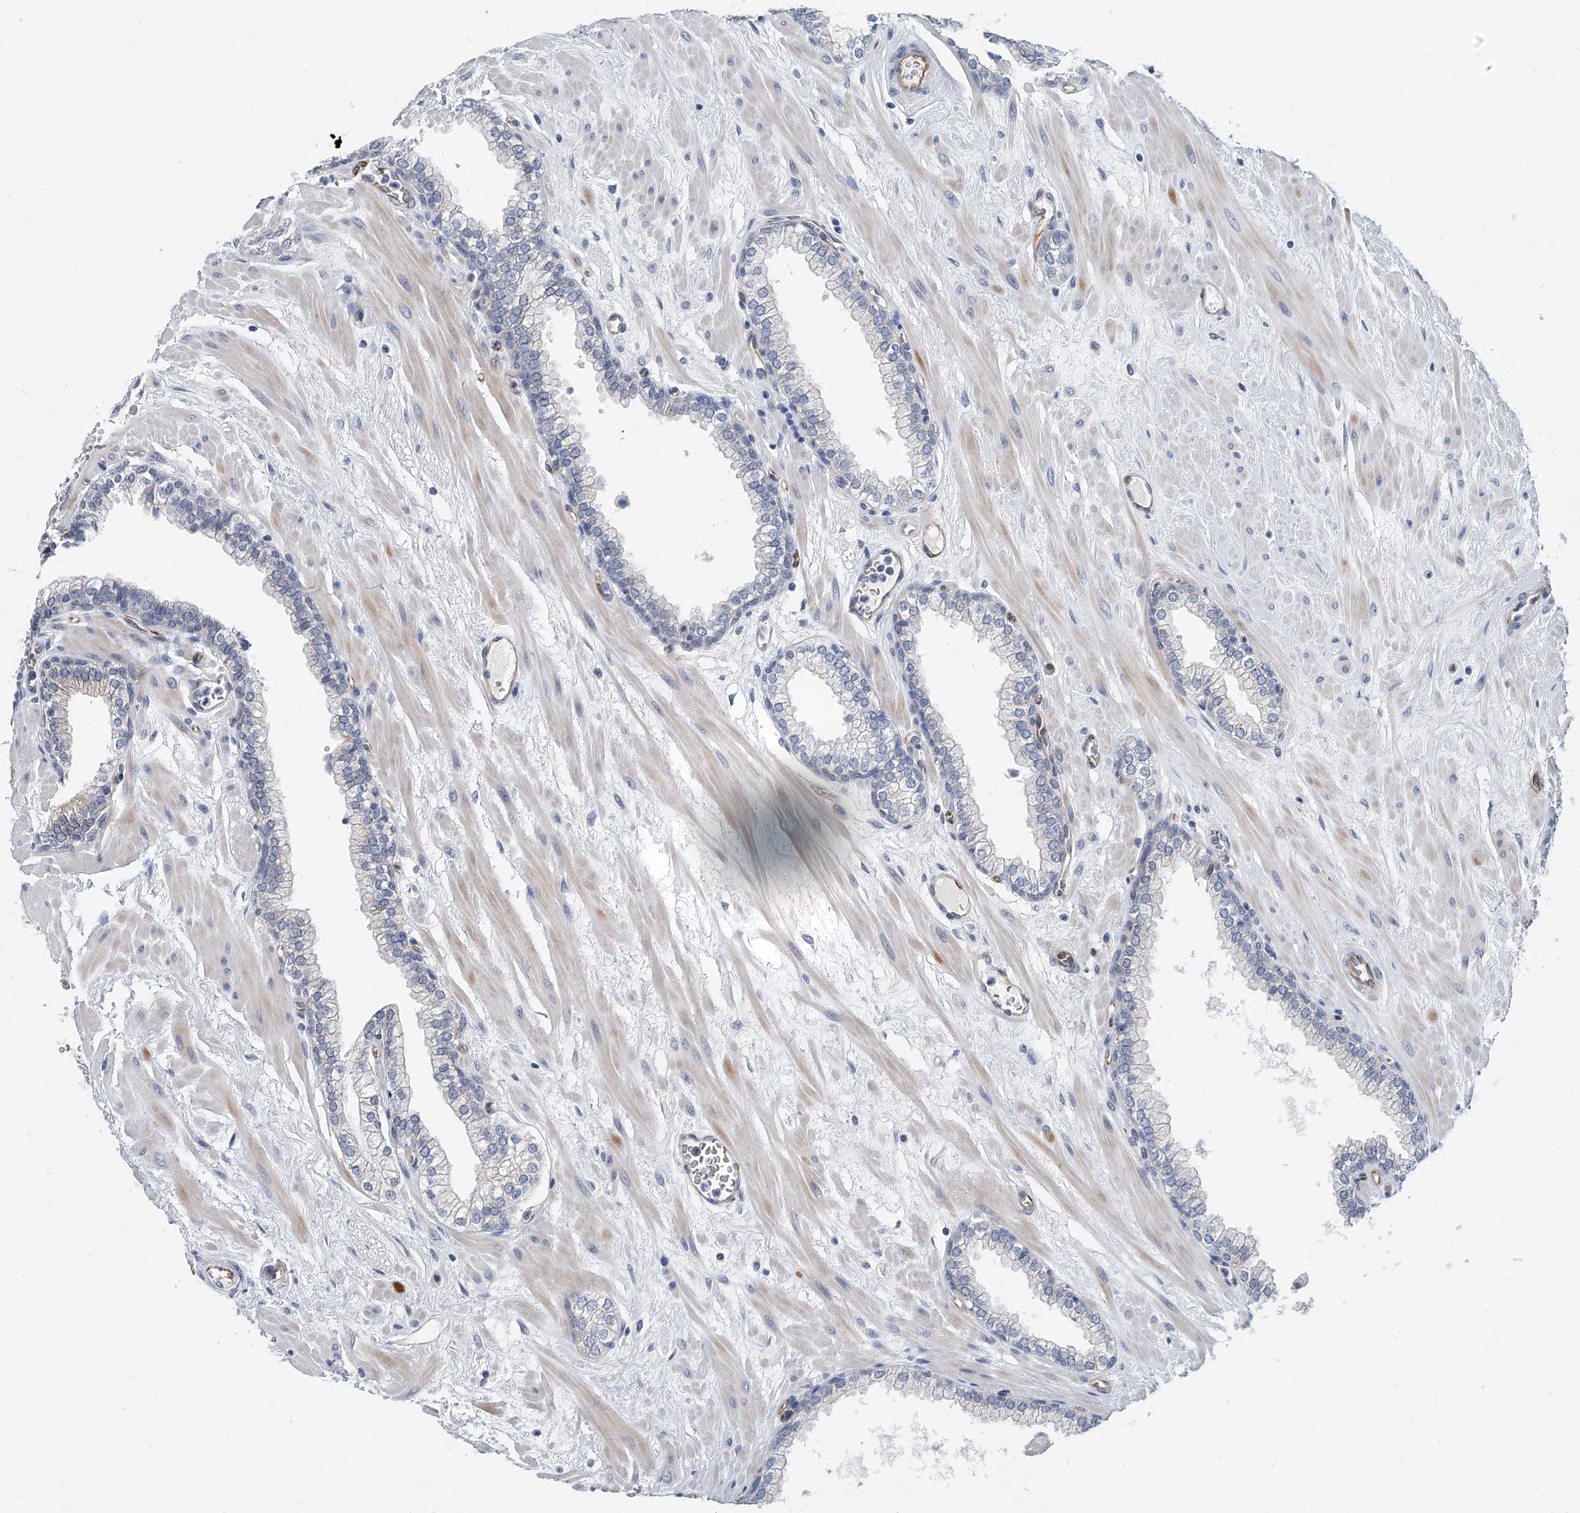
{"staining": {"intensity": "negative", "quantity": "none", "location": "none"}, "tissue": "prostate", "cell_type": "Glandular cells", "image_type": "normal", "snomed": [{"axis": "morphology", "description": "Normal tissue, NOS"}, {"axis": "morphology", "description": "Urothelial carcinoma, Low grade"}, {"axis": "topography", "description": "Urinary bladder"}, {"axis": "topography", "description": "Prostate"}], "caption": "IHC photomicrograph of benign prostate: prostate stained with DAB exhibits no significant protein positivity in glandular cells. Brightfield microscopy of immunohistochemistry (IHC) stained with DAB (3,3'-diaminobenzidine) (brown) and hematoxylin (blue), captured at high magnification.", "gene": "KIRREL1", "patient": {"sex": "male", "age": 60}}